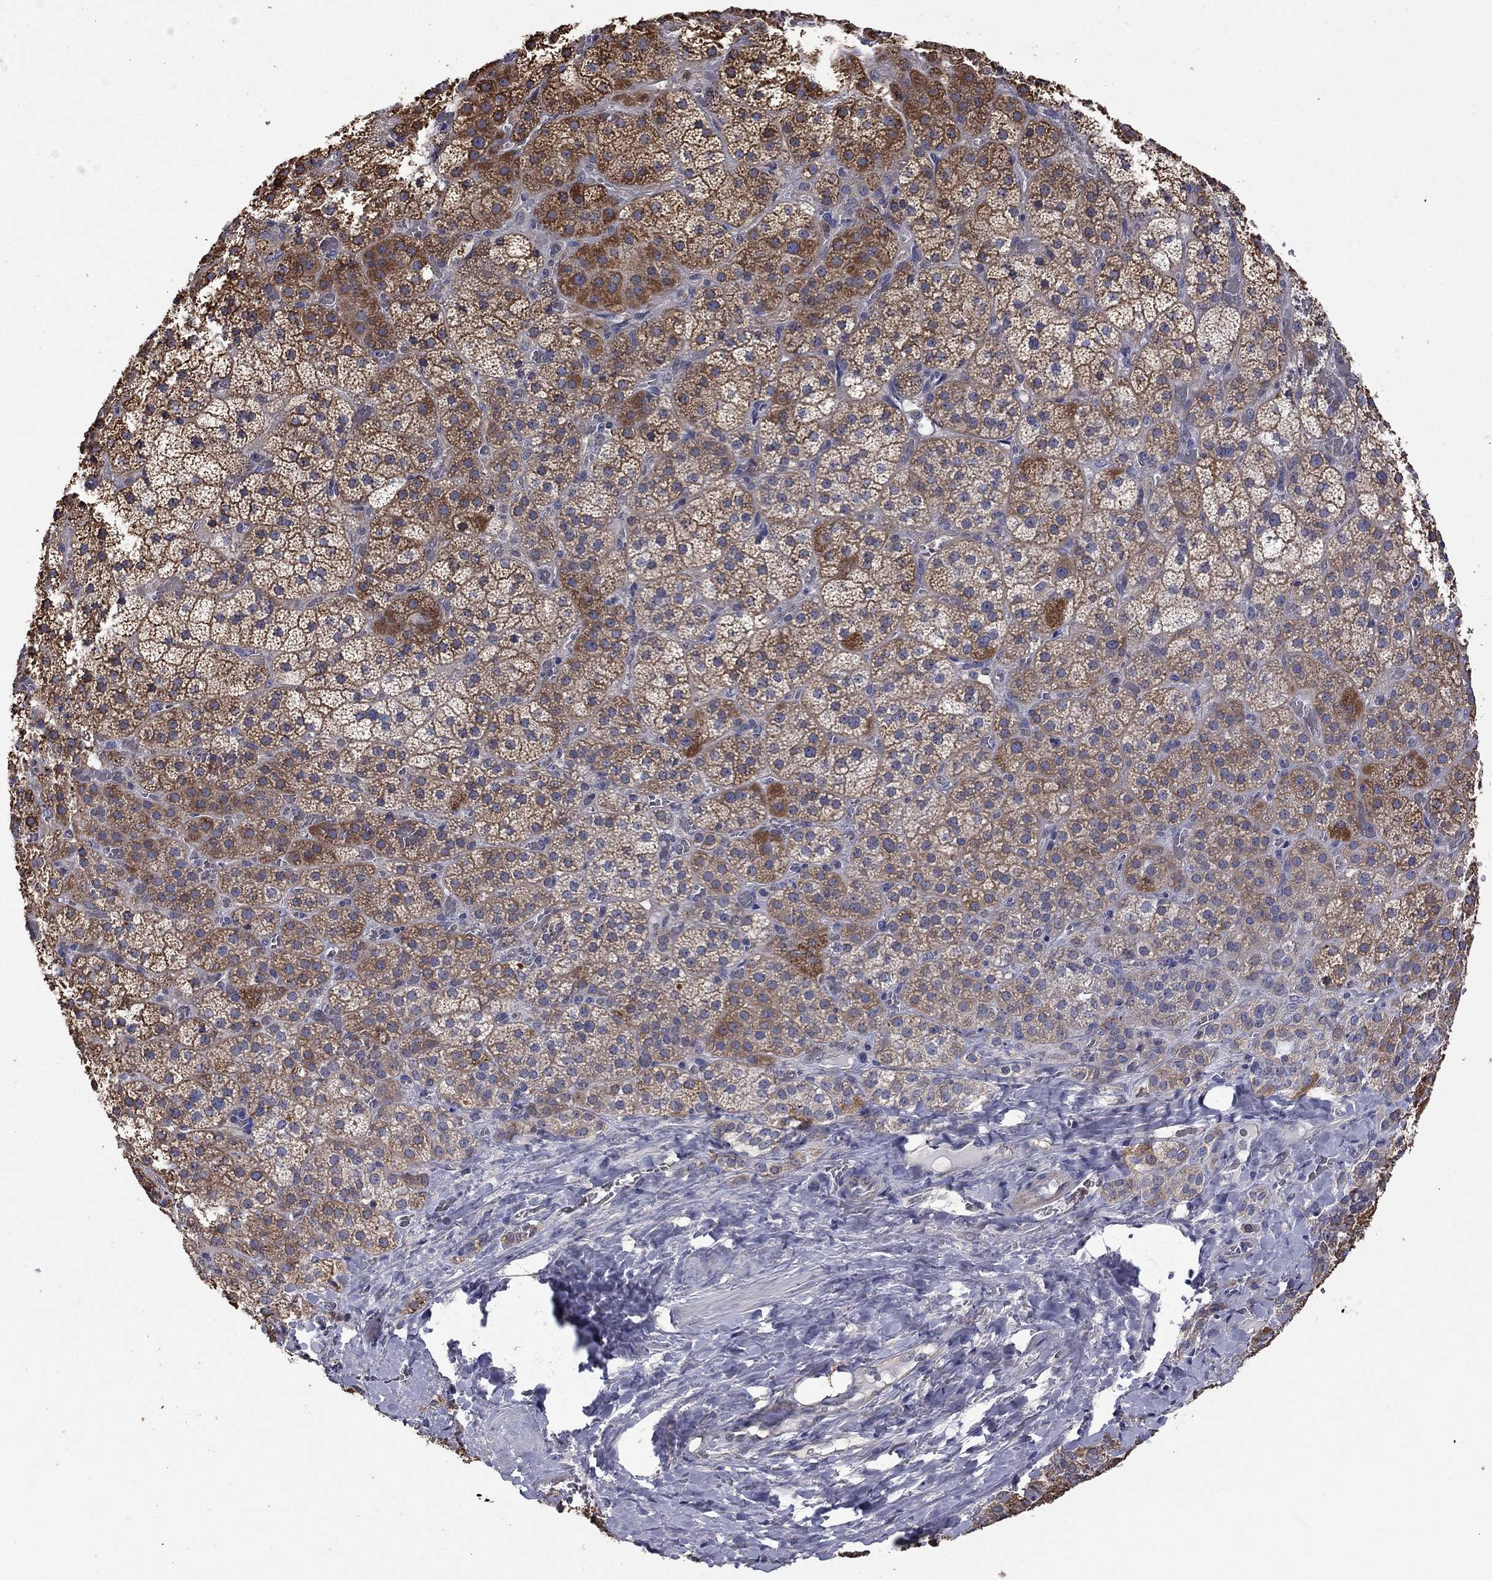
{"staining": {"intensity": "strong", "quantity": "25%-75%", "location": "cytoplasmic/membranous"}, "tissue": "adrenal gland", "cell_type": "Glandular cells", "image_type": "normal", "snomed": [{"axis": "morphology", "description": "Normal tissue, NOS"}, {"axis": "topography", "description": "Adrenal gland"}], "caption": "Protein analysis of unremarkable adrenal gland demonstrates strong cytoplasmic/membranous expression in about 25%-75% of glandular cells. (IHC, brightfield microscopy, high magnification).", "gene": "CAMKK2", "patient": {"sex": "male", "age": 57}}